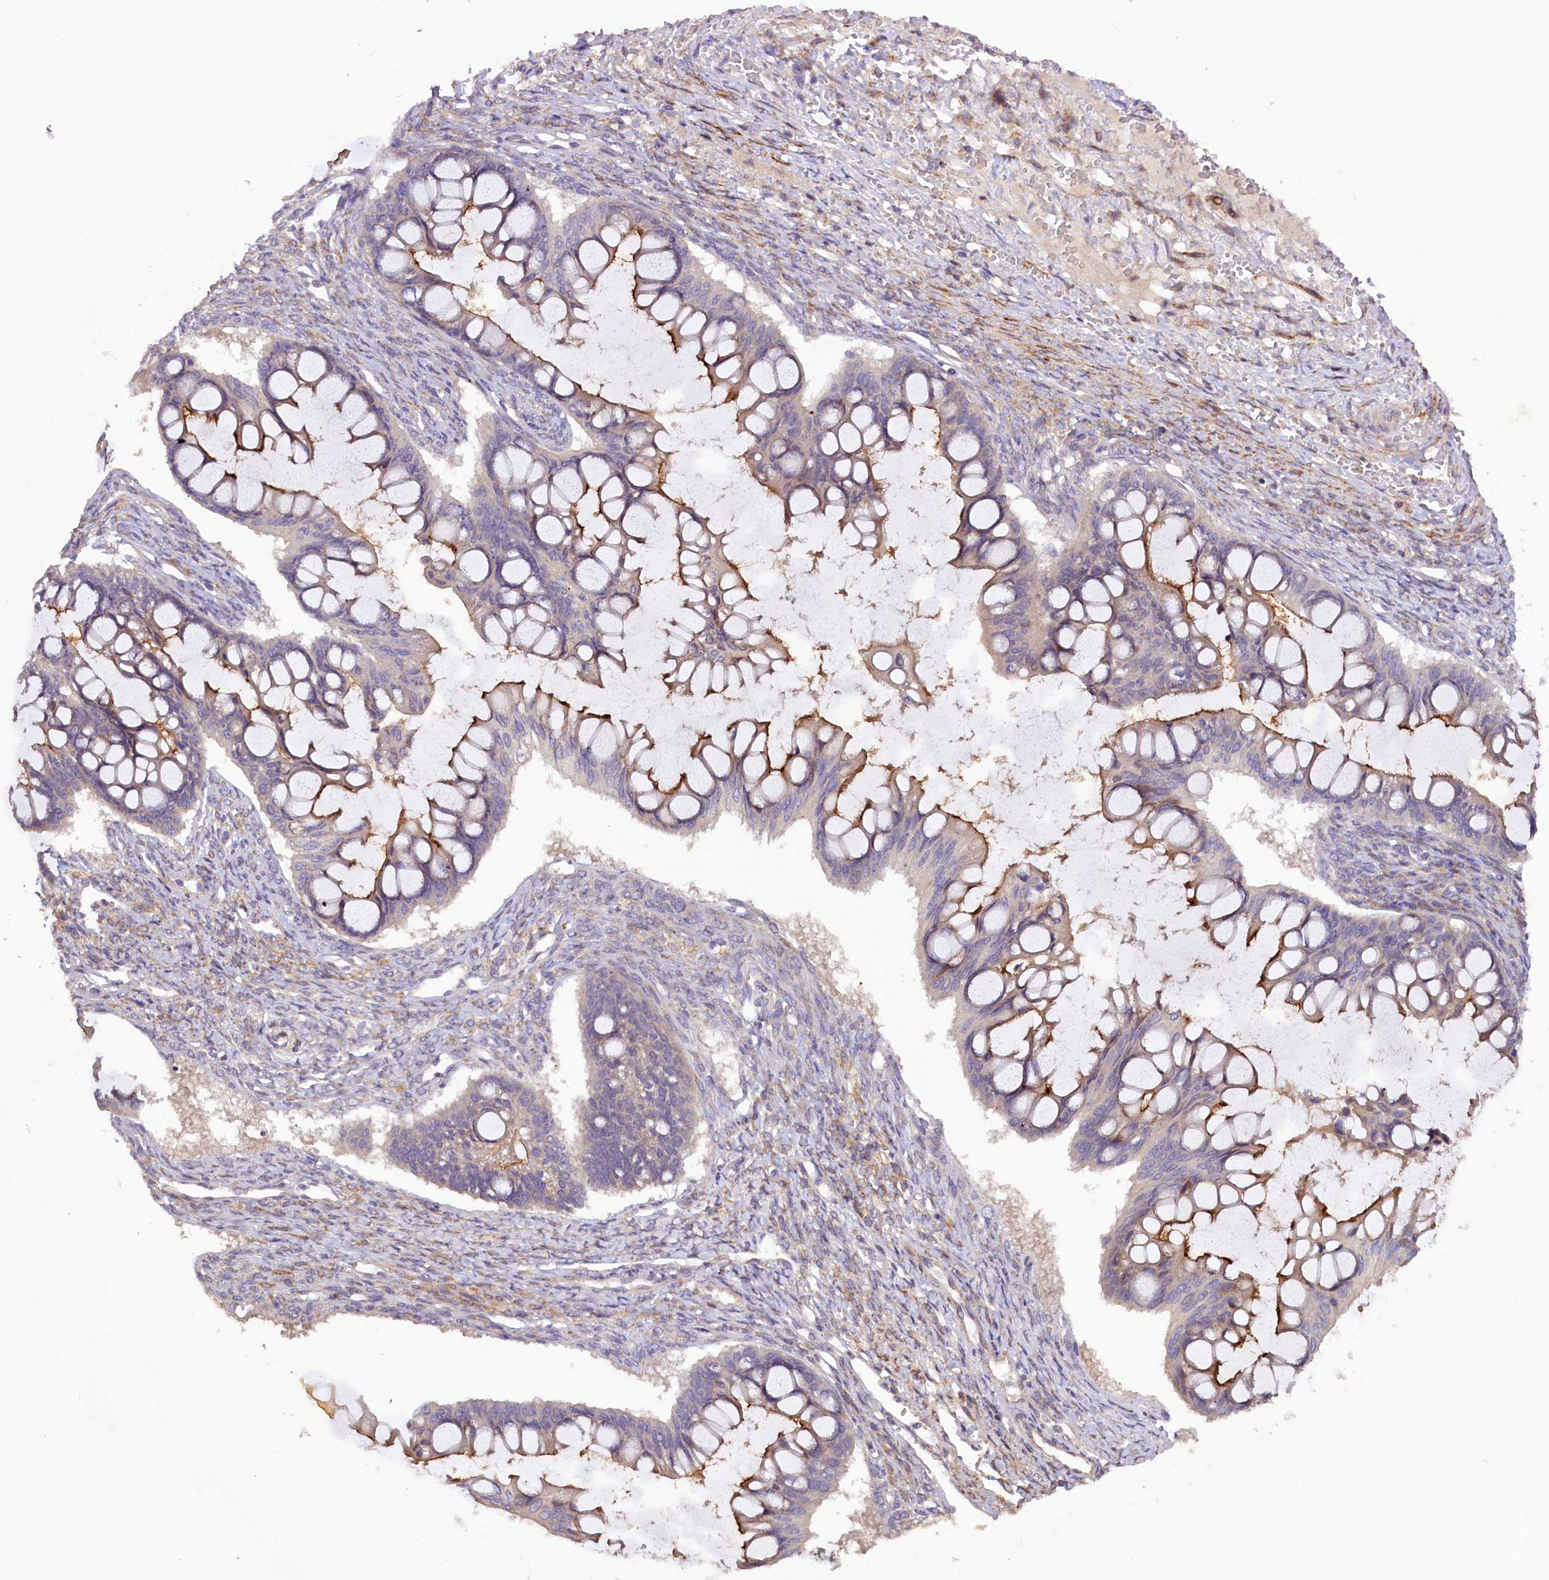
{"staining": {"intensity": "moderate", "quantity": "25%-75%", "location": "cytoplasmic/membranous"}, "tissue": "ovarian cancer", "cell_type": "Tumor cells", "image_type": "cancer", "snomed": [{"axis": "morphology", "description": "Cystadenocarcinoma, mucinous, NOS"}, {"axis": "topography", "description": "Ovary"}], "caption": "Human ovarian mucinous cystadenocarcinoma stained with a brown dye demonstrates moderate cytoplasmic/membranous positive positivity in approximately 25%-75% of tumor cells.", "gene": "SSC5D", "patient": {"sex": "female", "age": 73}}